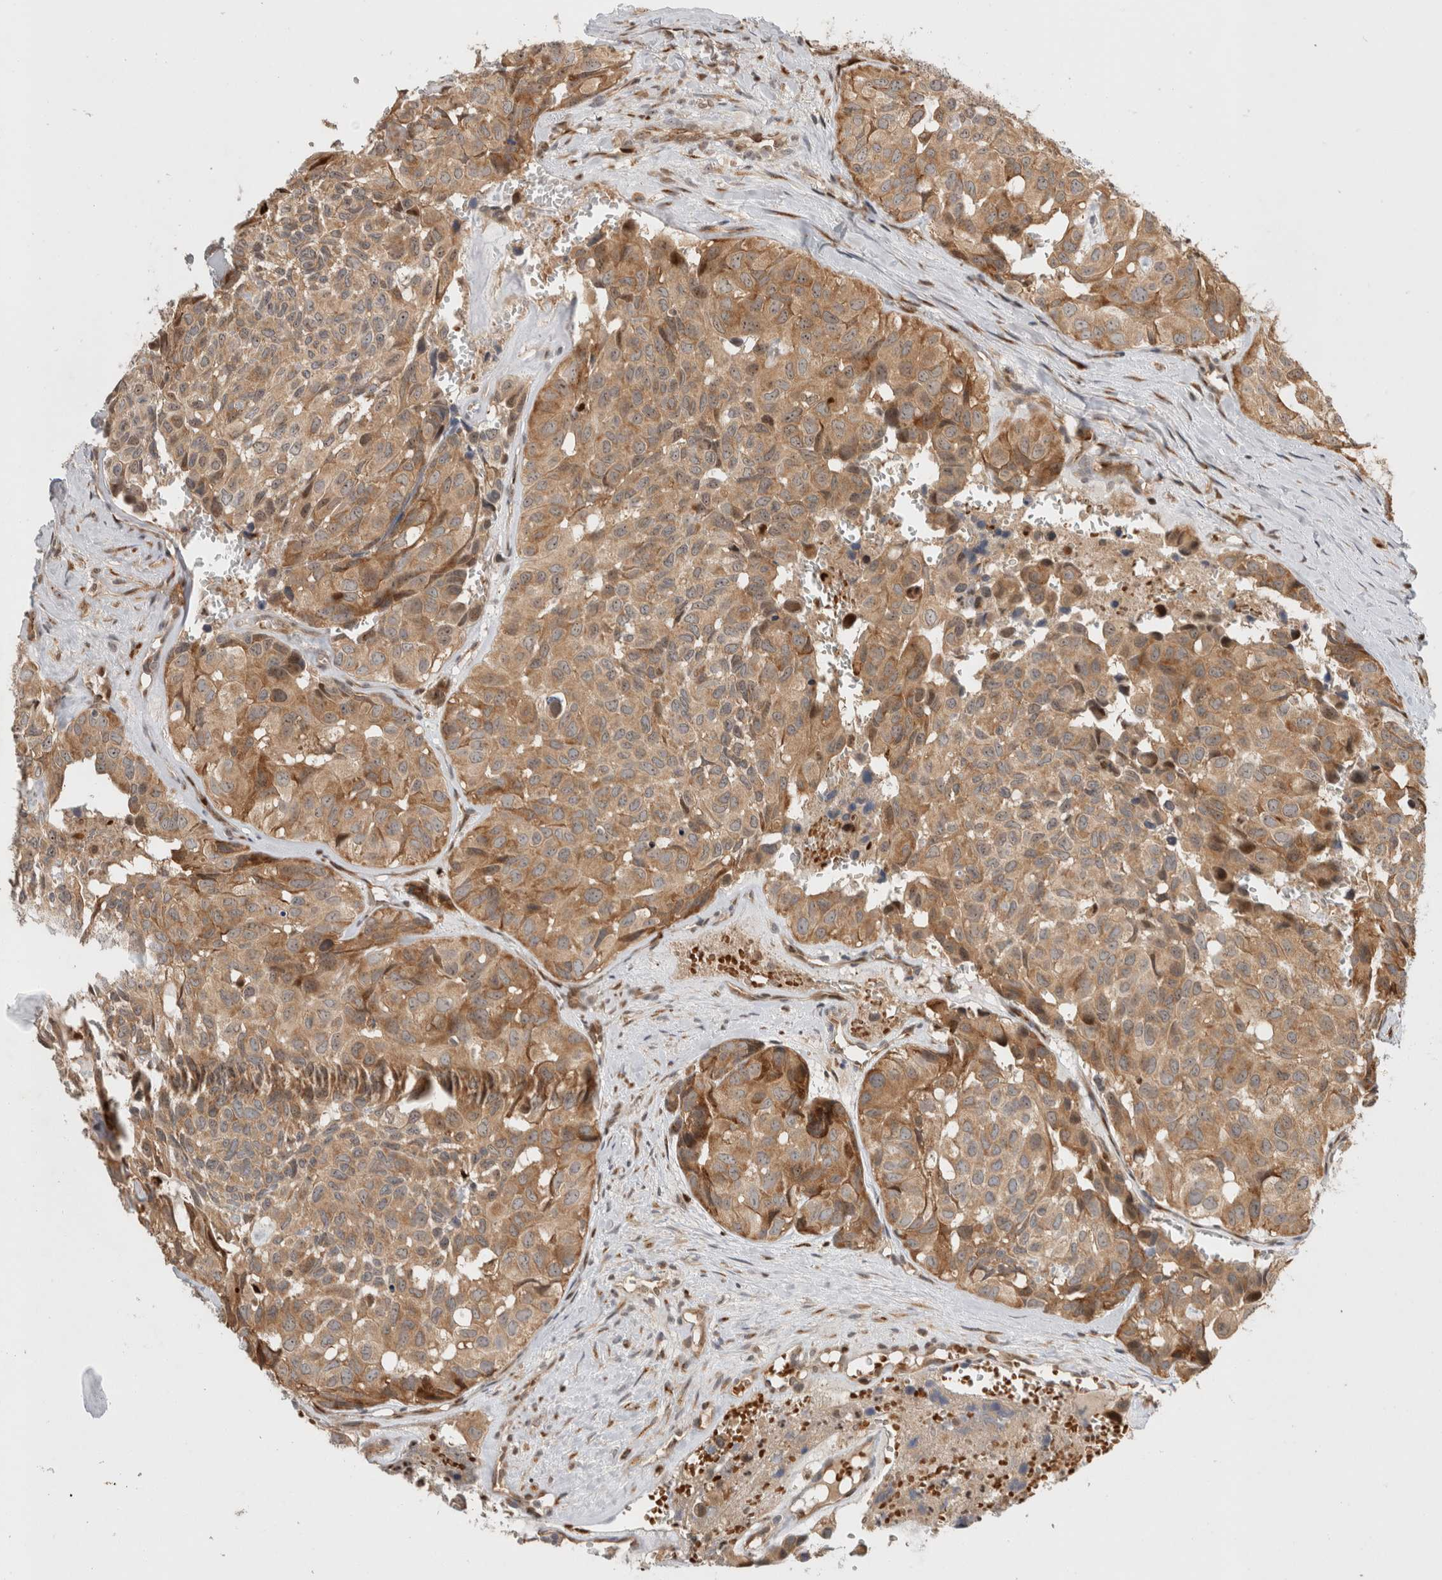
{"staining": {"intensity": "moderate", "quantity": ">75%", "location": "cytoplasmic/membranous"}, "tissue": "head and neck cancer", "cell_type": "Tumor cells", "image_type": "cancer", "snomed": [{"axis": "morphology", "description": "Adenocarcinoma, NOS"}, {"axis": "topography", "description": "Salivary gland, NOS"}, {"axis": "topography", "description": "Head-Neck"}], "caption": "Head and neck adenocarcinoma was stained to show a protein in brown. There is medium levels of moderate cytoplasmic/membranous staining in about >75% of tumor cells.", "gene": "OTUD6B", "patient": {"sex": "female", "age": 76}}